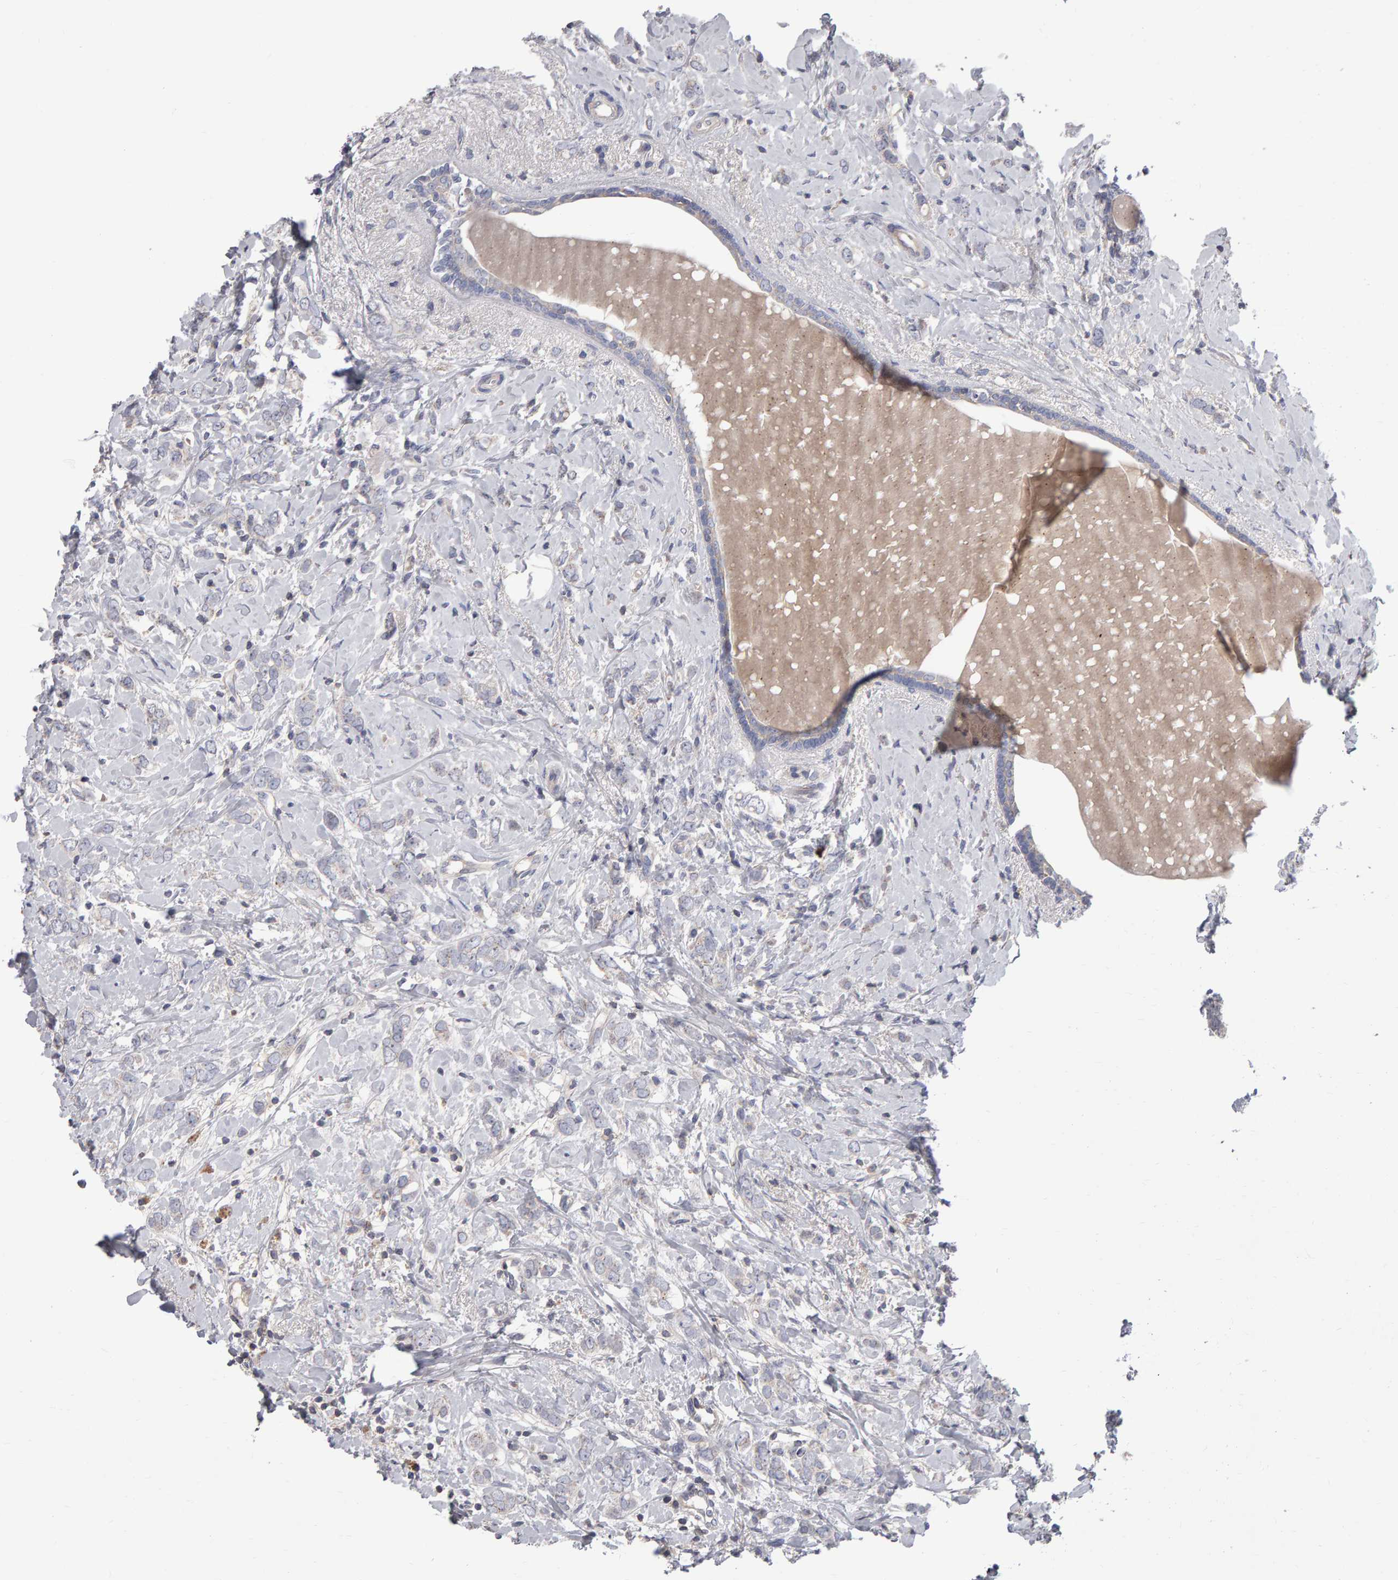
{"staining": {"intensity": "negative", "quantity": "none", "location": "none"}, "tissue": "breast cancer", "cell_type": "Tumor cells", "image_type": "cancer", "snomed": [{"axis": "morphology", "description": "Normal tissue, NOS"}, {"axis": "morphology", "description": "Lobular carcinoma"}, {"axis": "topography", "description": "Breast"}], "caption": "This is an immunohistochemistry image of lobular carcinoma (breast). There is no expression in tumor cells.", "gene": "PGS1", "patient": {"sex": "female", "age": 47}}